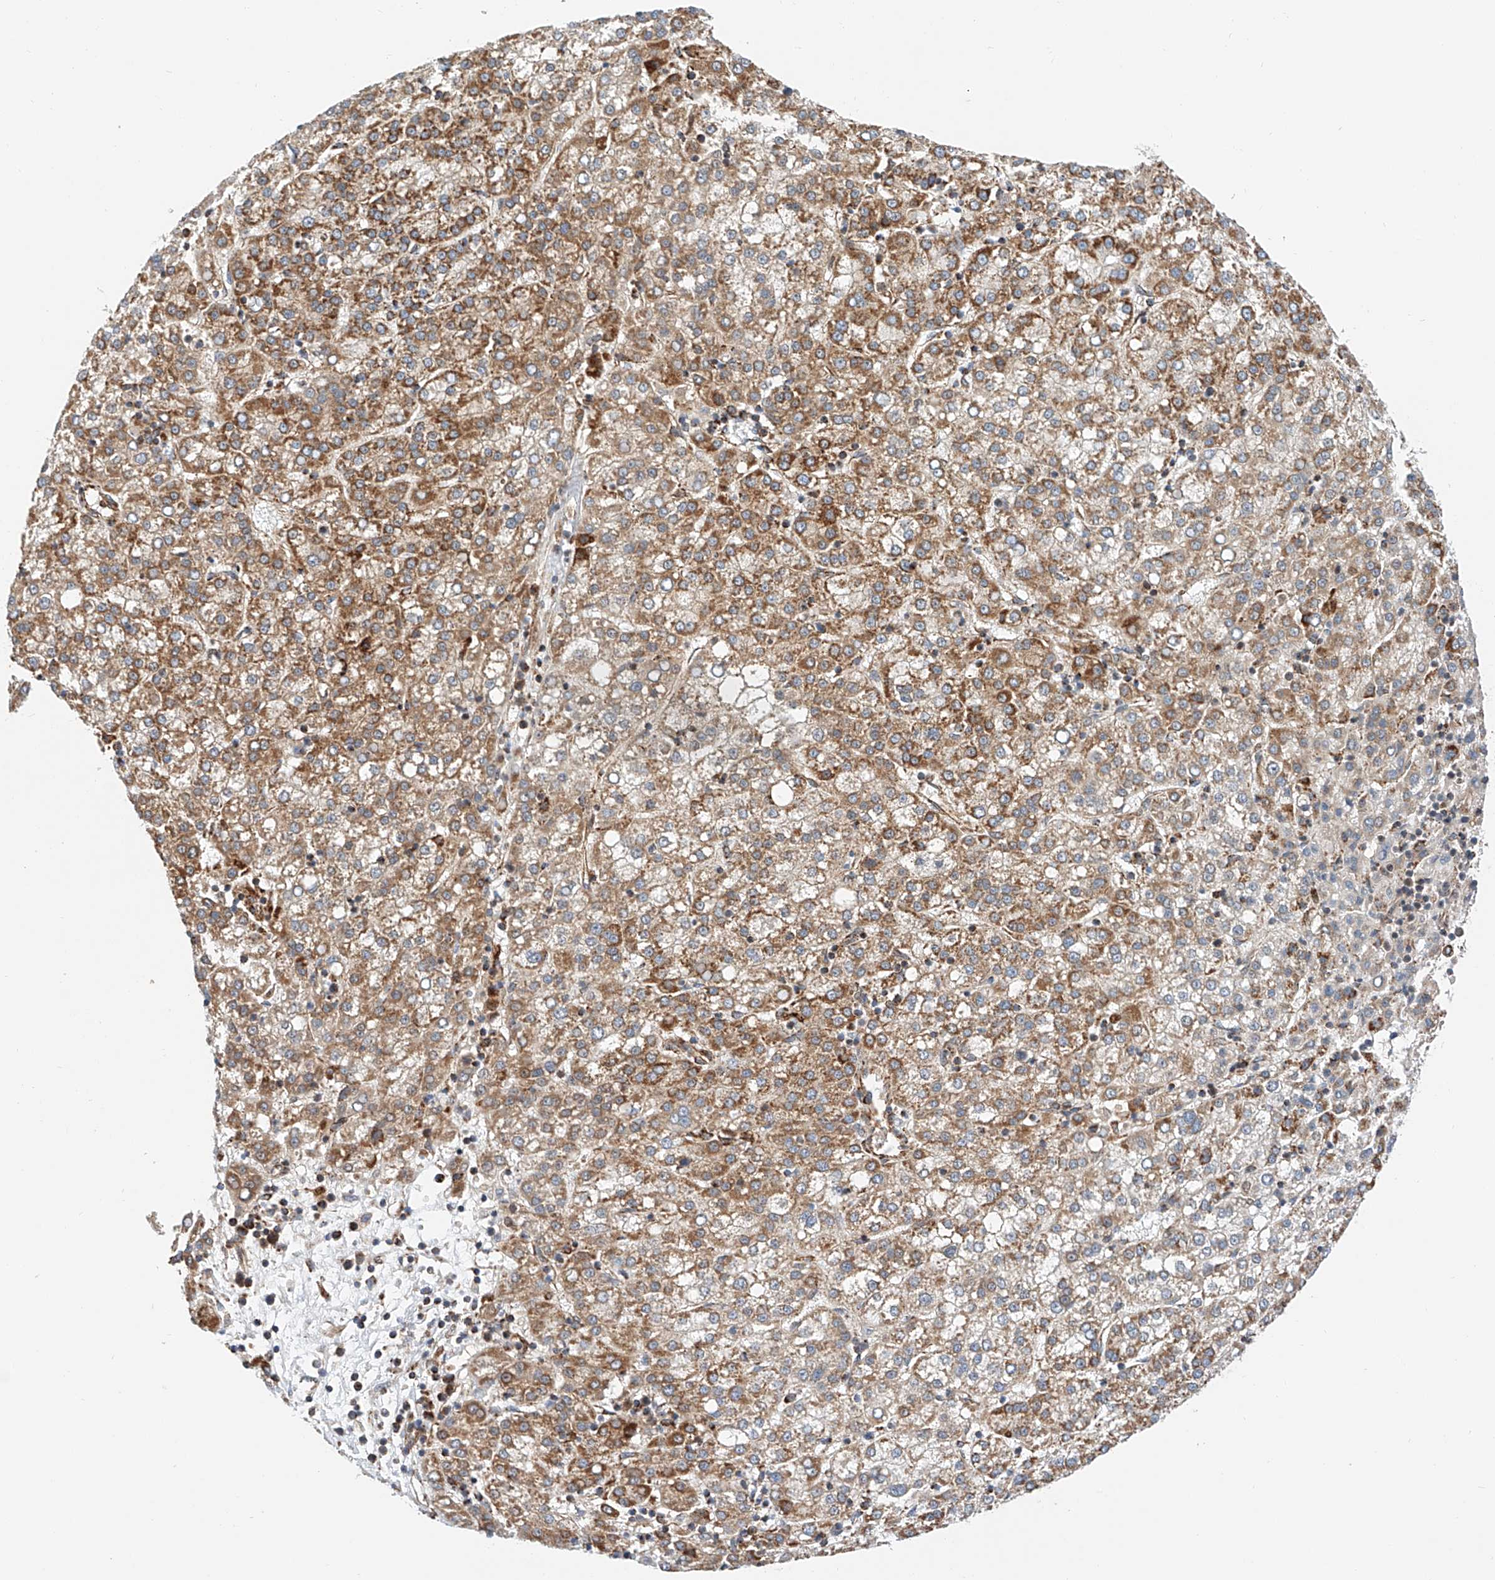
{"staining": {"intensity": "moderate", "quantity": ">75%", "location": "cytoplasmic/membranous"}, "tissue": "liver cancer", "cell_type": "Tumor cells", "image_type": "cancer", "snomed": [{"axis": "morphology", "description": "Carcinoma, Hepatocellular, NOS"}, {"axis": "topography", "description": "Liver"}], "caption": "There is medium levels of moderate cytoplasmic/membranous staining in tumor cells of hepatocellular carcinoma (liver), as demonstrated by immunohistochemical staining (brown color).", "gene": "NDUFV3", "patient": {"sex": "female", "age": 58}}